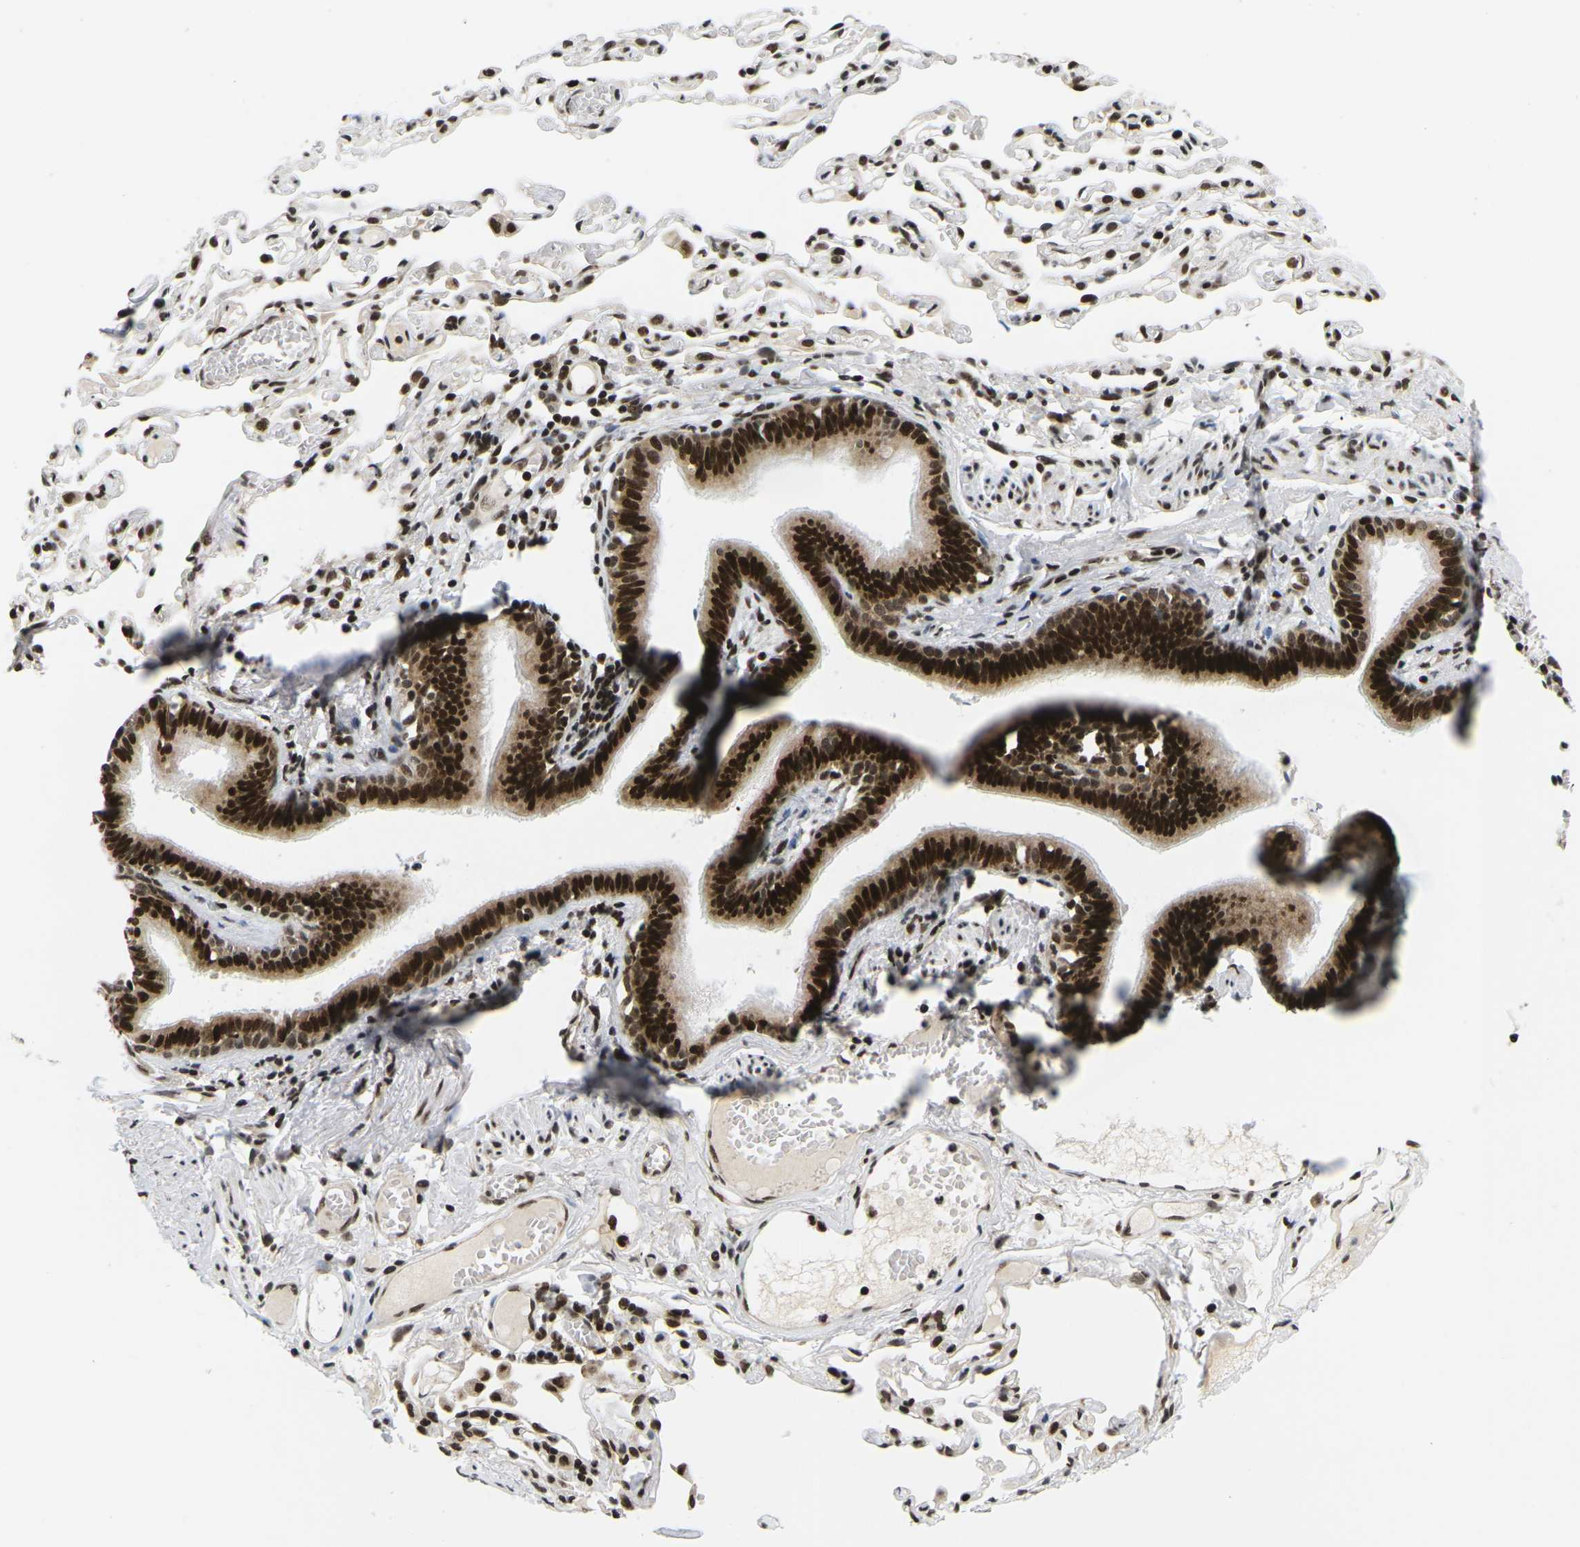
{"staining": {"intensity": "strong", "quantity": ">75%", "location": "cytoplasmic/membranous,nuclear"}, "tissue": "bronchus", "cell_type": "Respiratory epithelial cells", "image_type": "normal", "snomed": [{"axis": "morphology", "description": "Normal tissue, NOS"}, {"axis": "morphology", "description": "Inflammation, NOS"}, {"axis": "topography", "description": "Cartilage tissue"}, {"axis": "topography", "description": "Lung"}], "caption": "Immunohistochemical staining of benign bronchus exhibits high levels of strong cytoplasmic/membranous,nuclear expression in about >75% of respiratory epithelial cells.", "gene": "CELF1", "patient": {"sex": "male", "age": 71}}